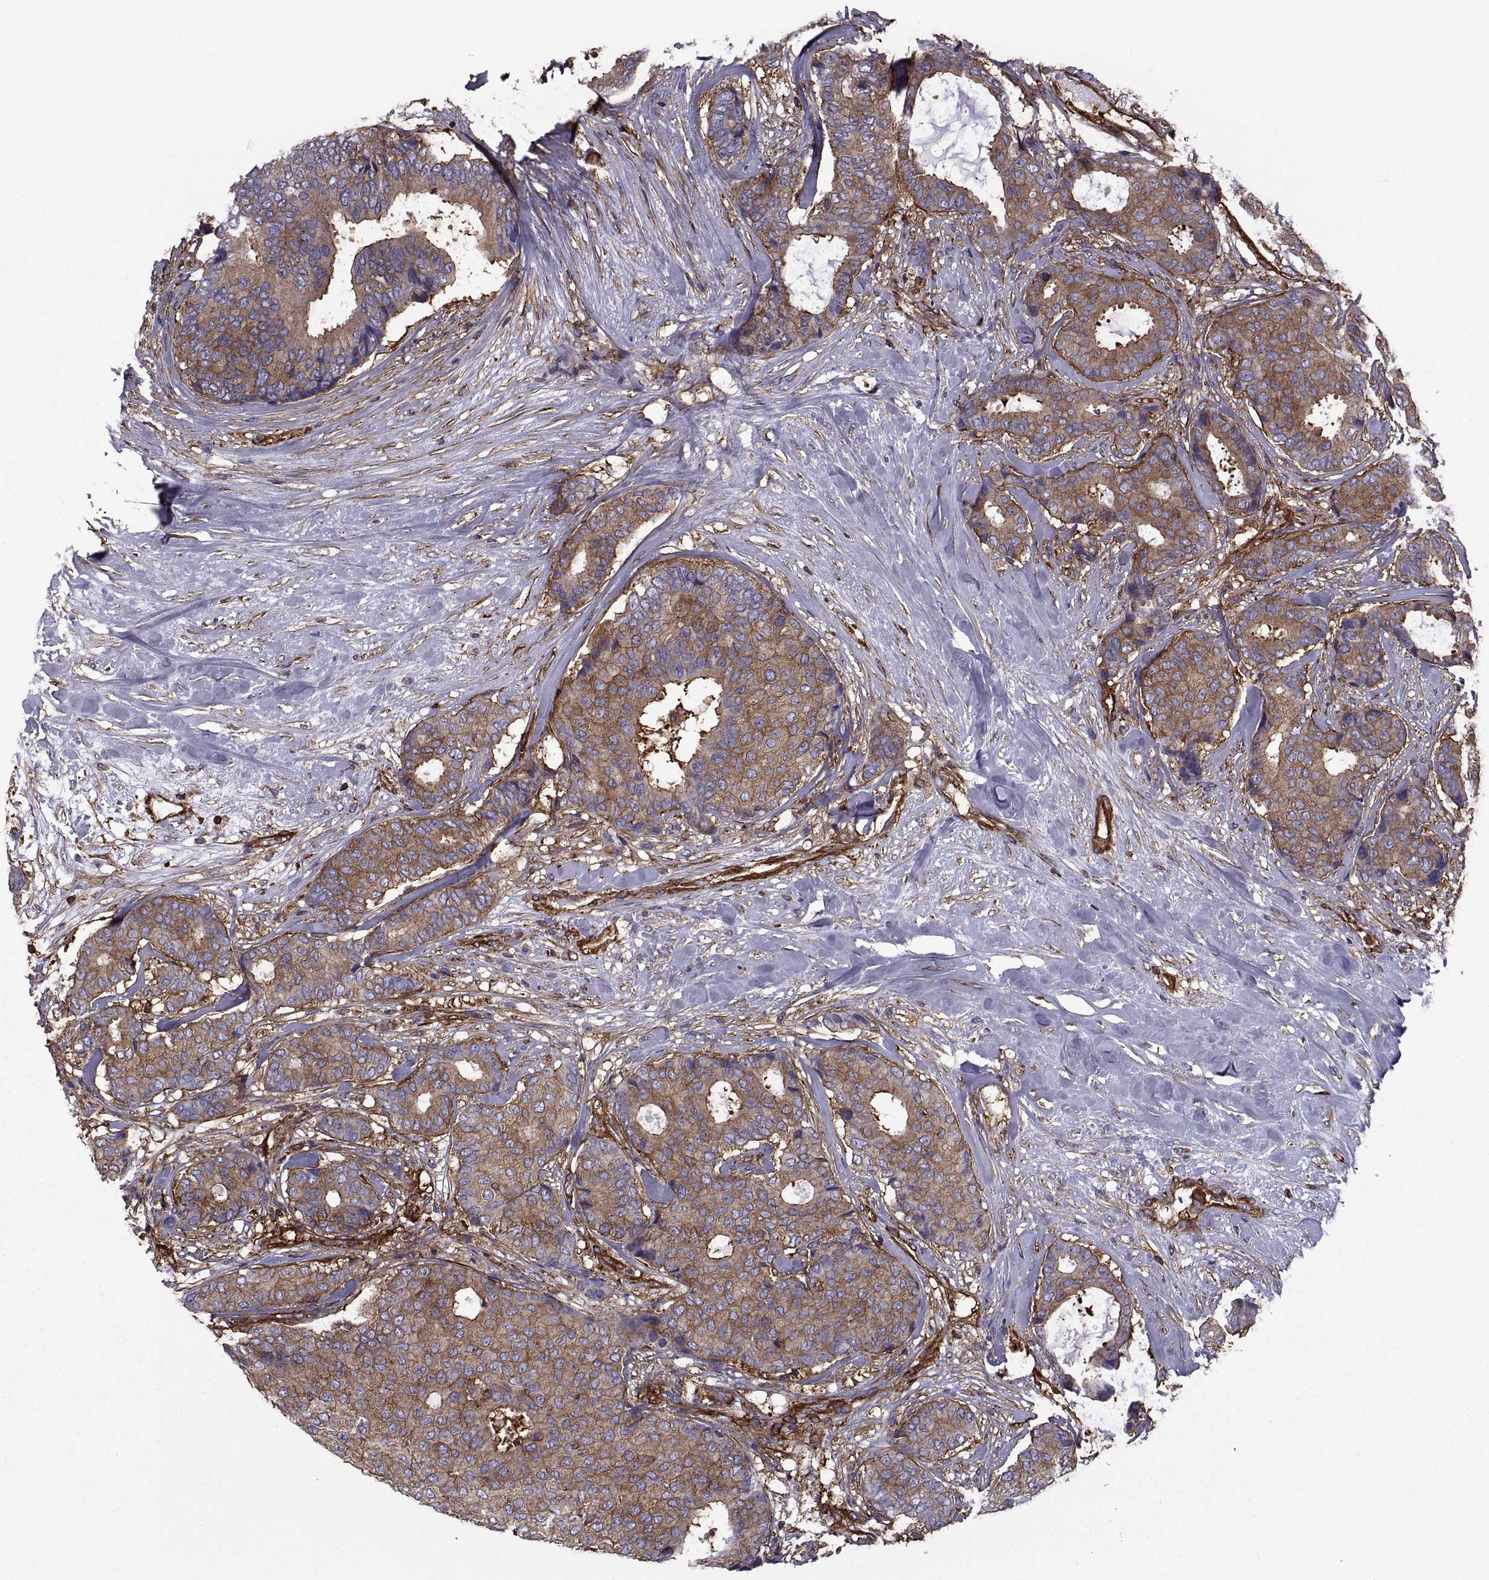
{"staining": {"intensity": "moderate", "quantity": ">75%", "location": "cytoplasmic/membranous"}, "tissue": "breast cancer", "cell_type": "Tumor cells", "image_type": "cancer", "snomed": [{"axis": "morphology", "description": "Duct carcinoma"}, {"axis": "topography", "description": "Breast"}], "caption": "A brown stain shows moderate cytoplasmic/membranous expression of a protein in human breast cancer (intraductal carcinoma) tumor cells.", "gene": "MYH9", "patient": {"sex": "female", "age": 75}}